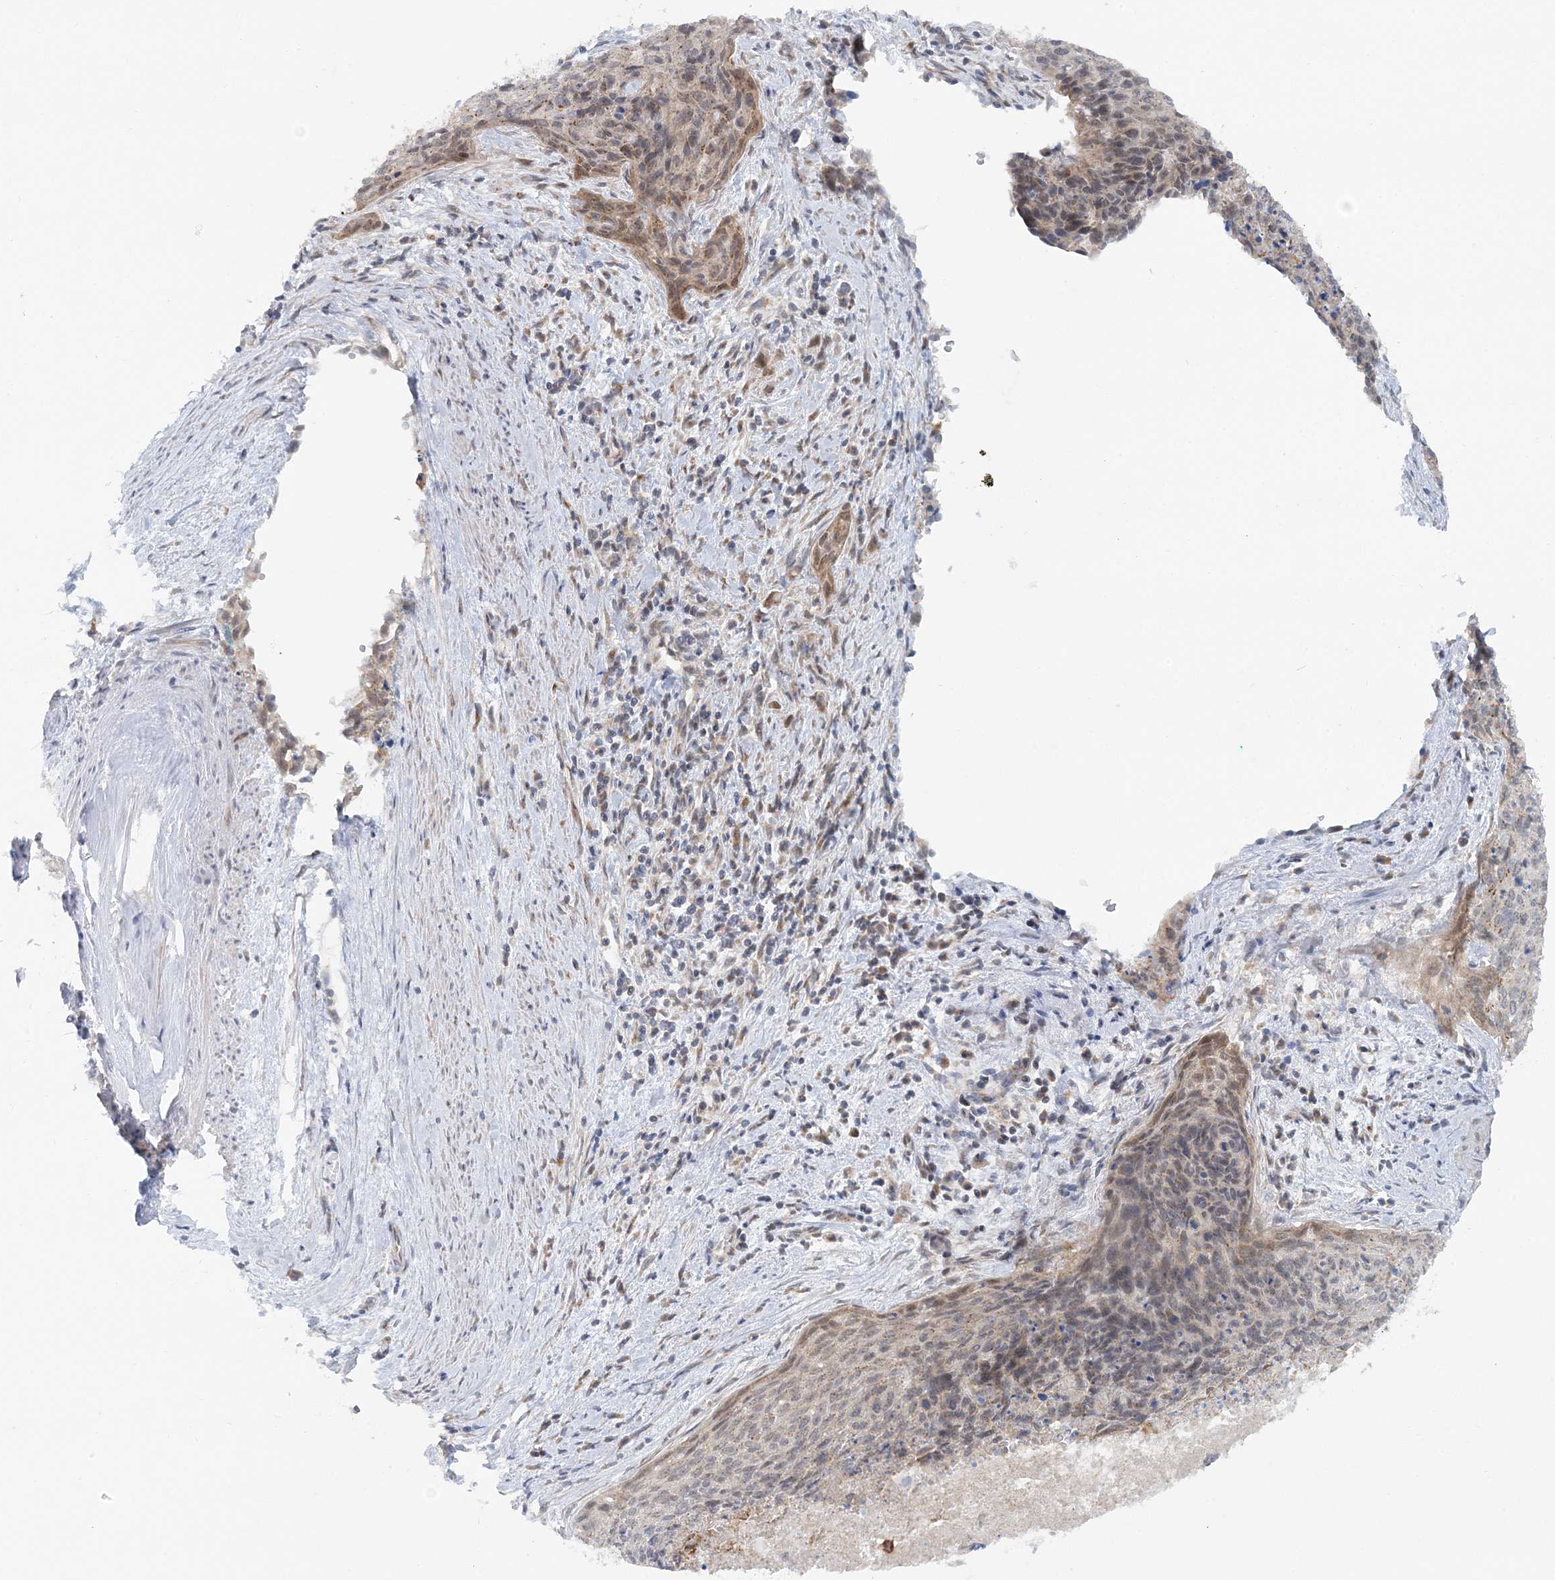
{"staining": {"intensity": "moderate", "quantity": "<25%", "location": "cytoplasmic/membranous"}, "tissue": "cervical cancer", "cell_type": "Tumor cells", "image_type": "cancer", "snomed": [{"axis": "morphology", "description": "Squamous cell carcinoma, NOS"}, {"axis": "topography", "description": "Cervix"}], "caption": "Tumor cells demonstrate low levels of moderate cytoplasmic/membranous staining in about <25% of cells in cervical cancer.", "gene": "RNF150", "patient": {"sex": "female", "age": 55}}